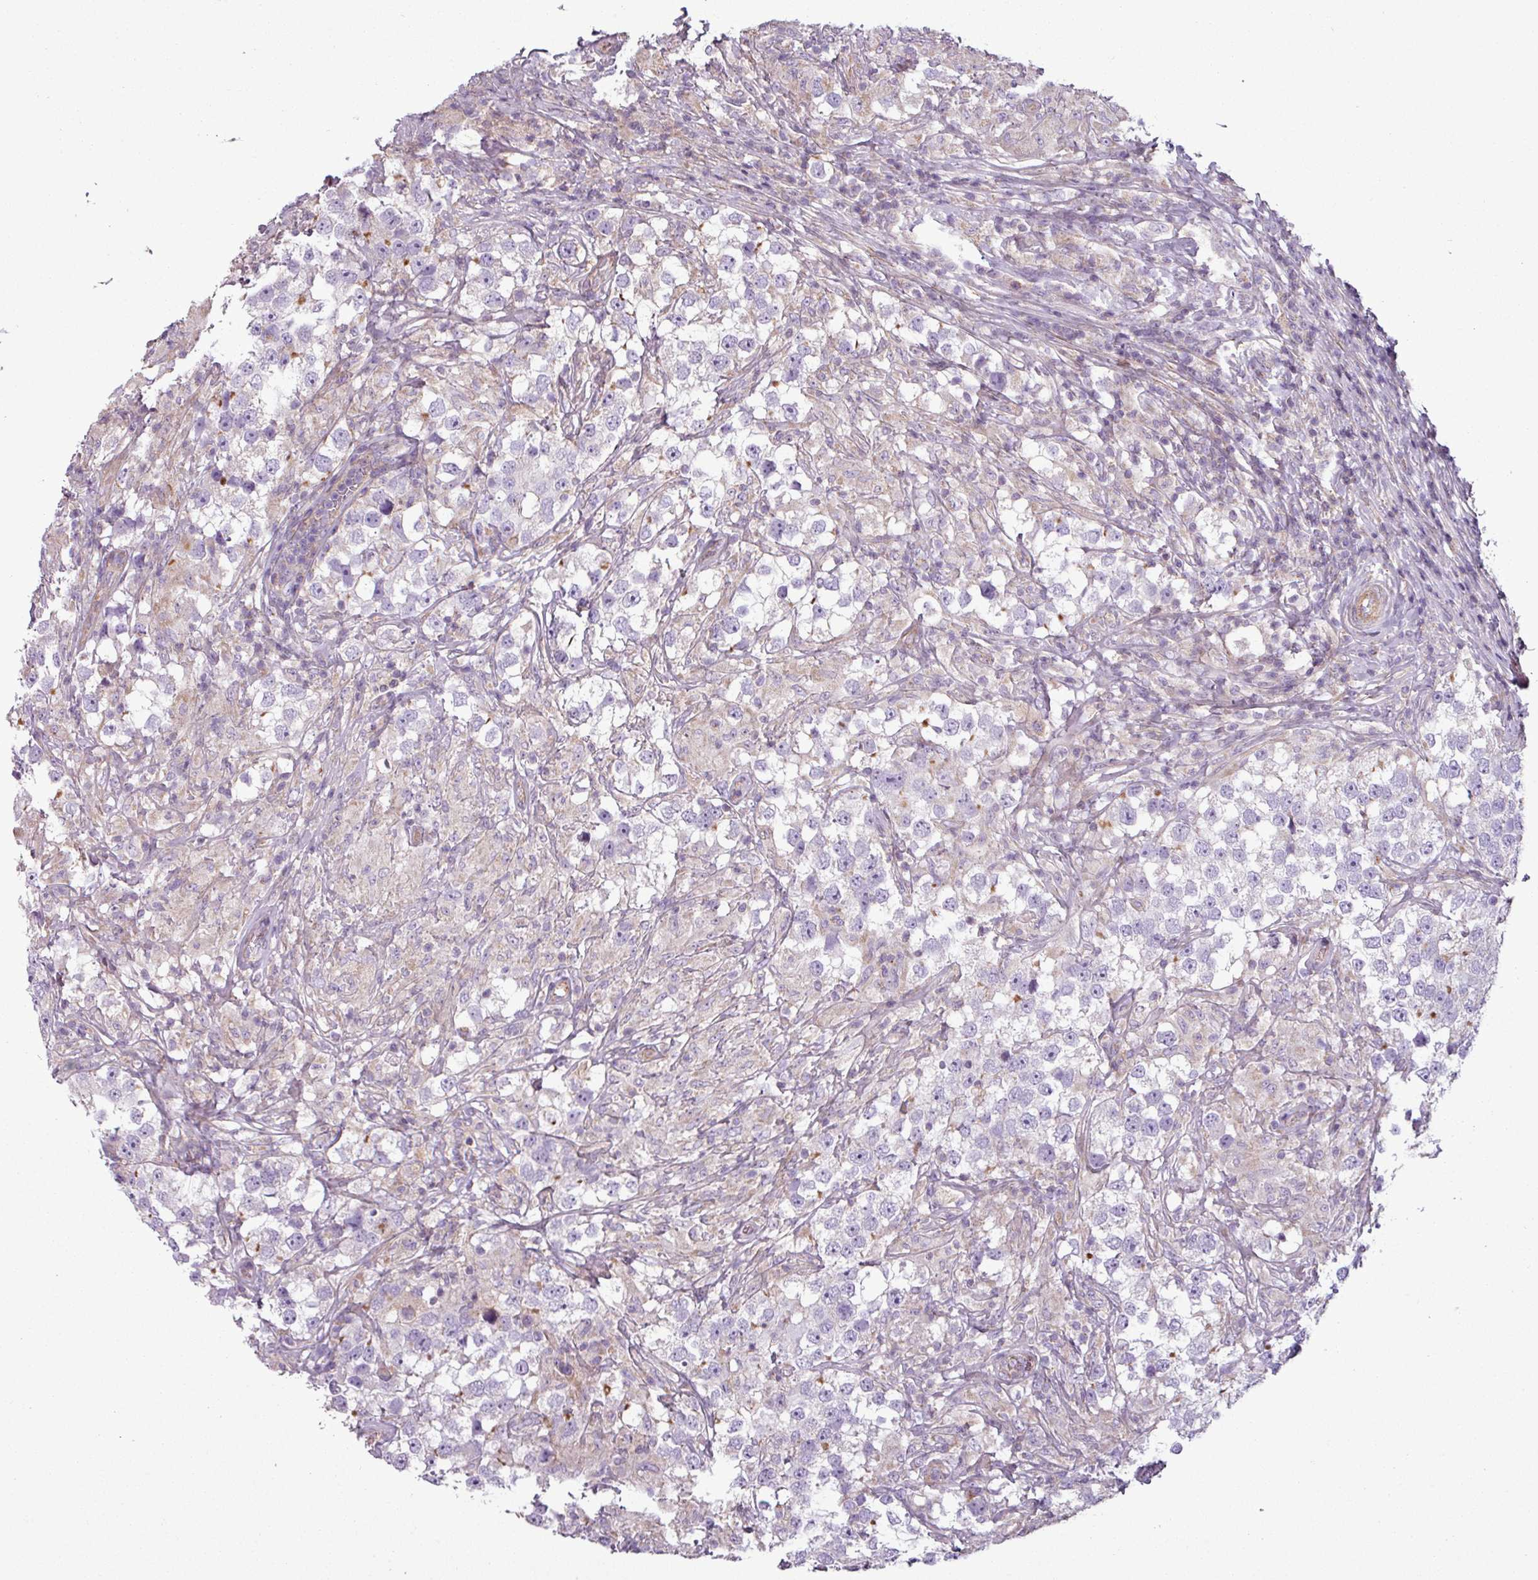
{"staining": {"intensity": "weak", "quantity": "<25%", "location": "cytoplasmic/membranous"}, "tissue": "testis cancer", "cell_type": "Tumor cells", "image_type": "cancer", "snomed": [{"axis": "morphology", "description": "Seminoma, NOS"}, {"axis": "topography", "description": "Testis"}], "caption": "There is no significant staining in tumor cells of seminoma (testis). (DAB (3,3'-diaminobenzidine) IHC with hematoxylin counter stain).", "gene": "BTN2A2", "patient": {"sex": "male", "age": 46}}